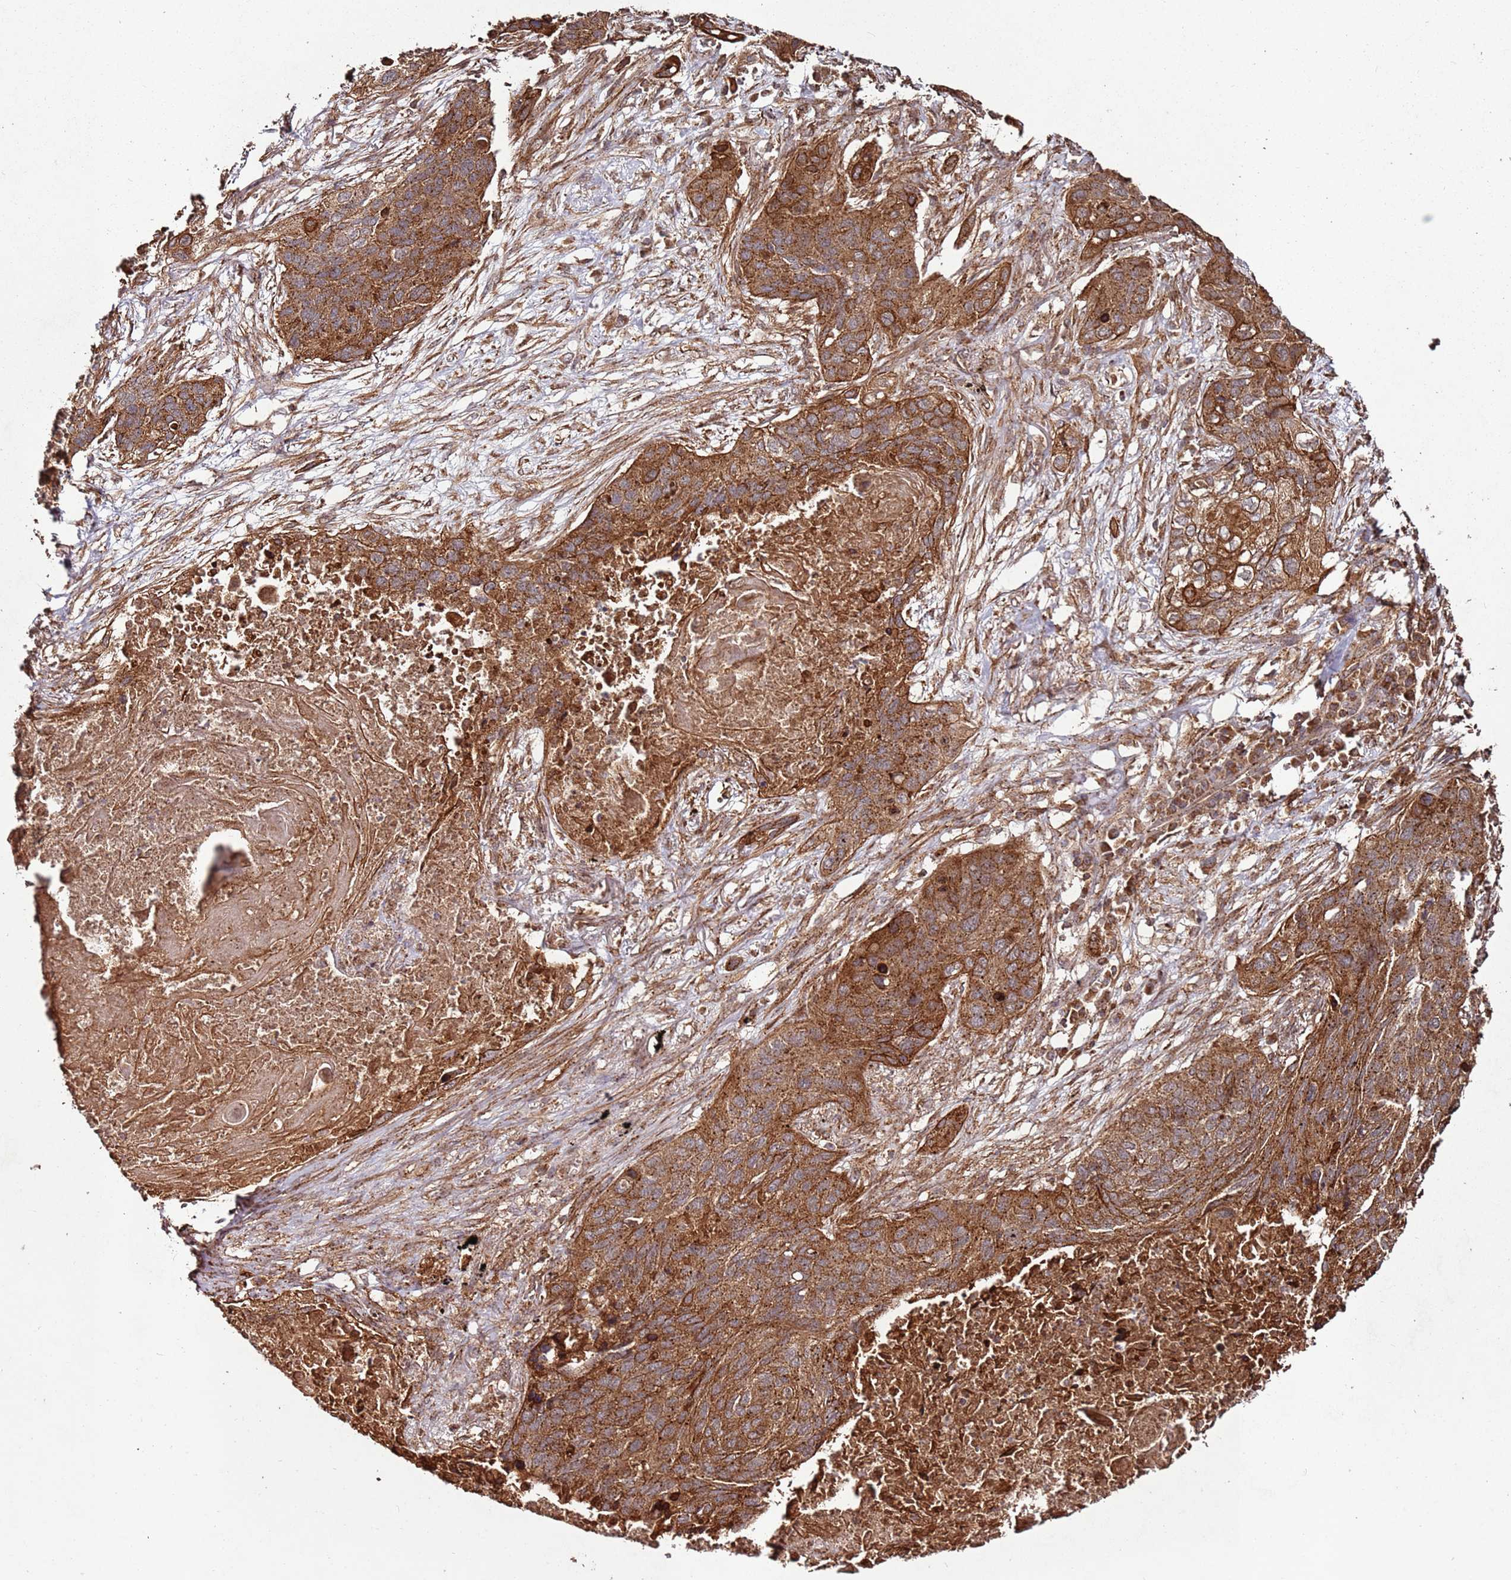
{"staining": {"intensity": "strong", "quantity": ">75%", "location": "cytoplasmic/membranous"}, "tissue": "lung cancer", "cell_type": "Tumor cells", "image_type": "cancer", "snomed": [{"axis": "morphology", "description": "Squamous cell carcinoma, NOS"}, {"axis": "topography", "description": "Lung"}], "caption": "Squamous cell carcinoma (lung) stained with a protein marker exhibits strong staining in tumor cells.", "gene": "FAM186A", "patient": {"sex": "female", "age": 63}}